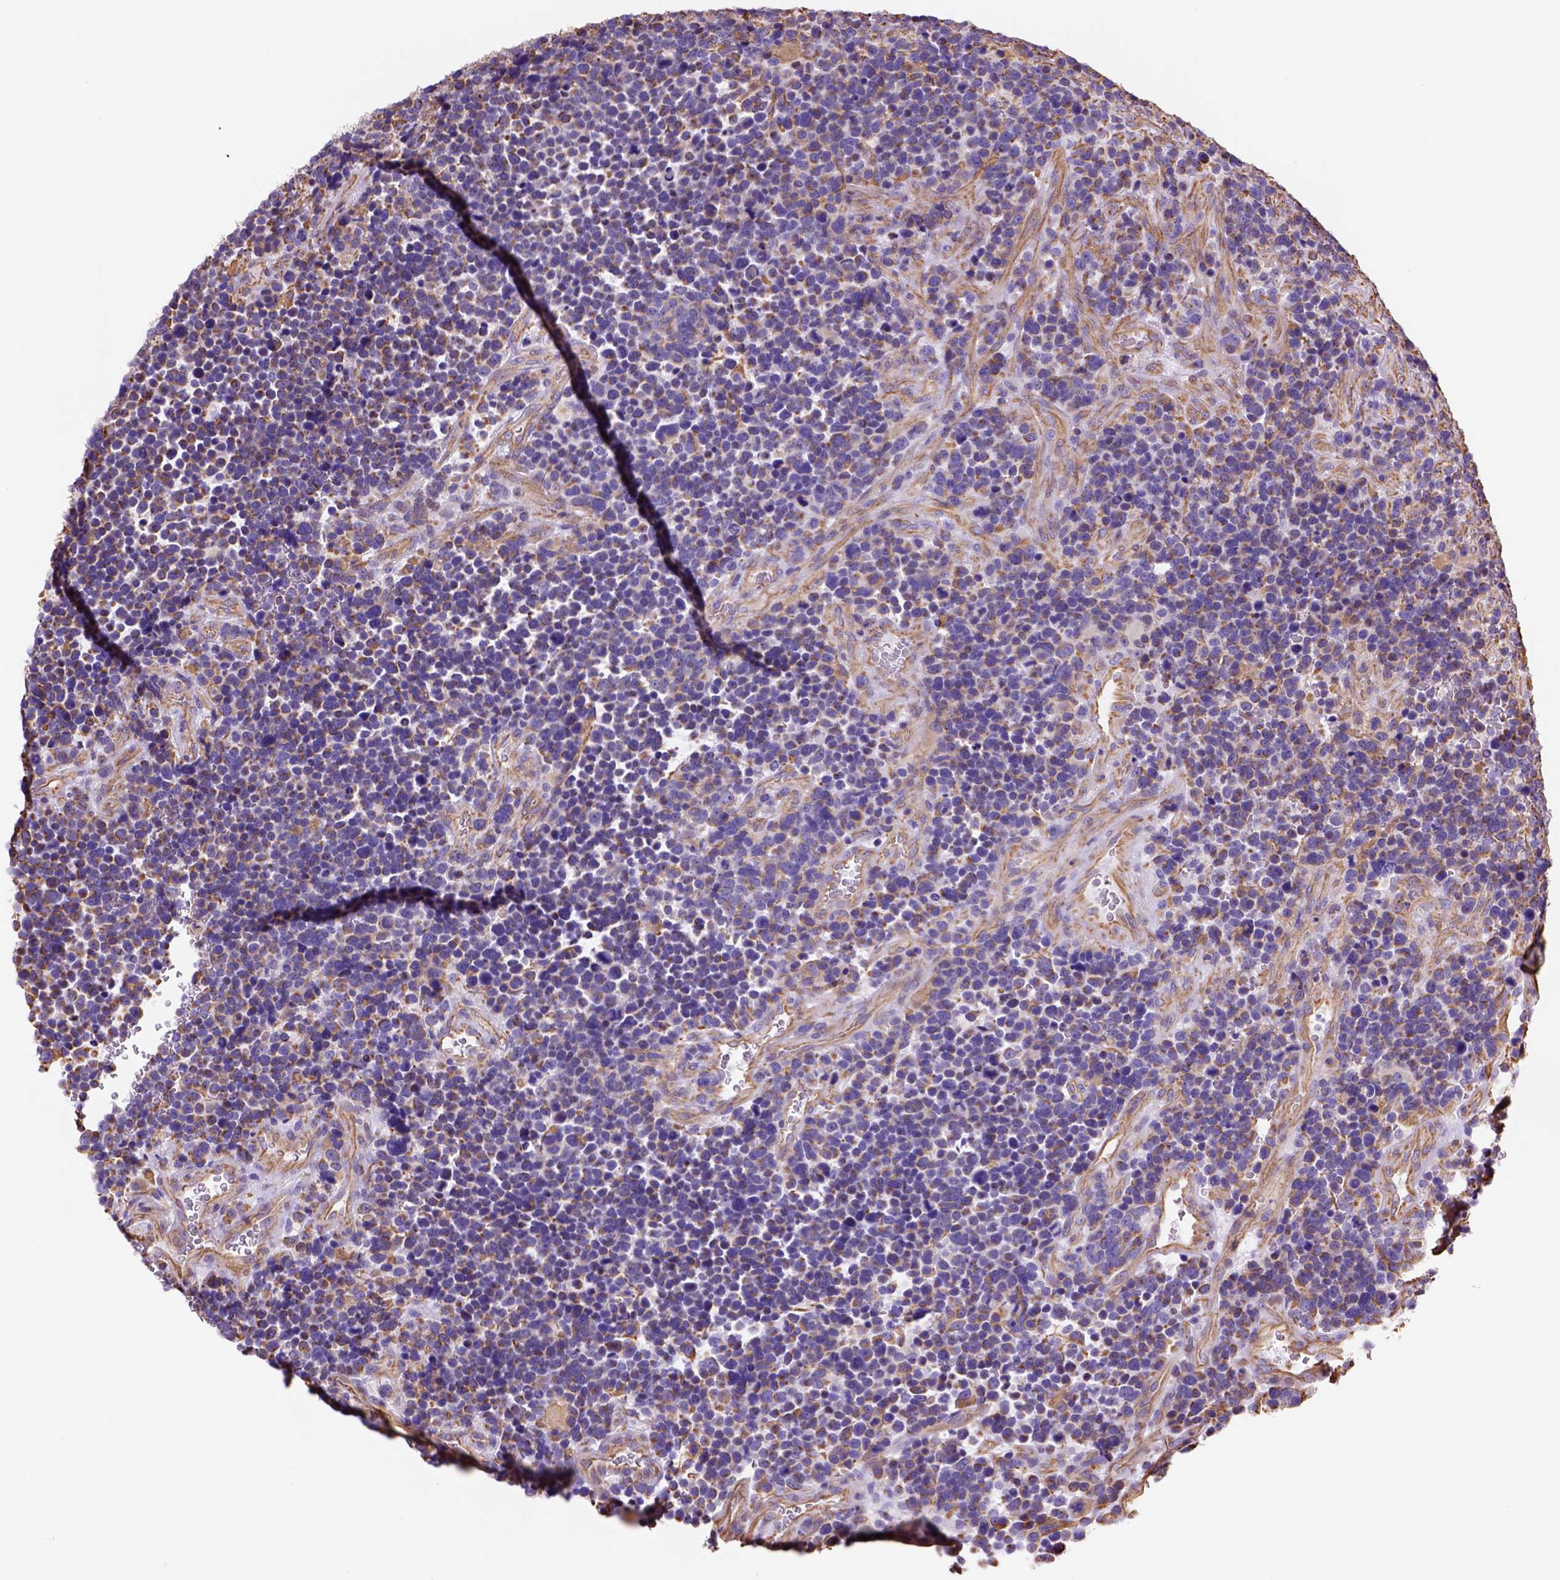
{"staining": {"intensity": "moderate", "quantity": ">75%", "location": "cytoplasmic/membranous"}, "tissue": "glioma", "cell_type": "Tumor cells", "image_type": "cancer", "snomed": [{"axis": "morphology", "description": "Glioma, malignant, High grade"}, {"axis": "topography", "description": "Brain"}], "caption": "Human malignant glioma (high-grade) stained with a brown dye reveals moderate cytoplasmic/membranous positive expression in about >75% of tumor cells.", "gene": "ZZZ3", "patient": {"sex": "male", "age": 33}}